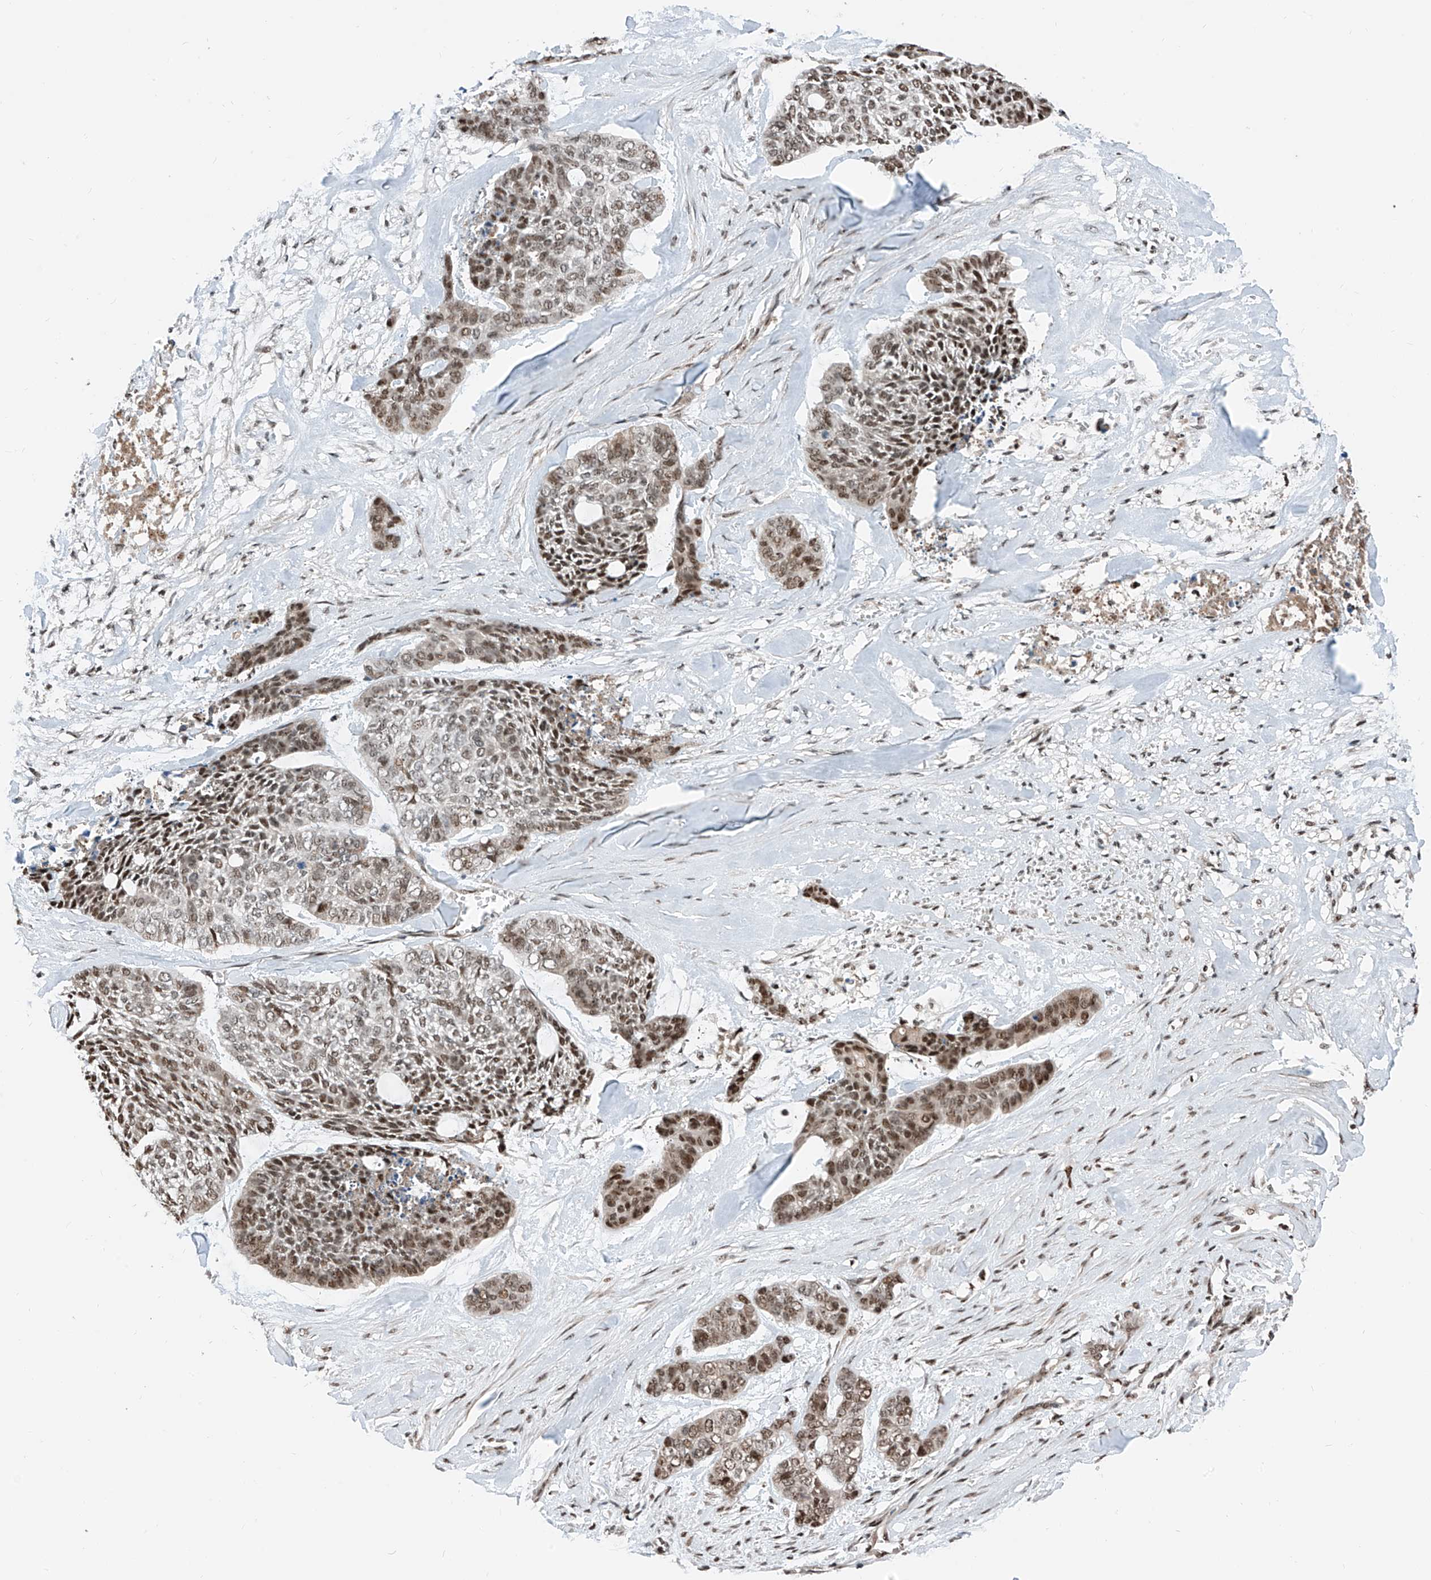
{"staining": {"intensity": "moderate", "quantity": ">75%", "location": "nuclear"}, "tissue": "skin cancer", "cell_type": "Tumor cells", "image_type": "cancer", "snomed": [{"axis": "morphology", "description": "Basal cell carcinoma"}, {"axis": "topography", "description": "Skin"}], "caption": "This micrograph shows IHC staining of basal cell carcinoma (skin), with medium moderate nuclear staining in approximately >75% of tumor cells.", "gene": "RBP7", "patient": {"sex": "female", "age": 64}}